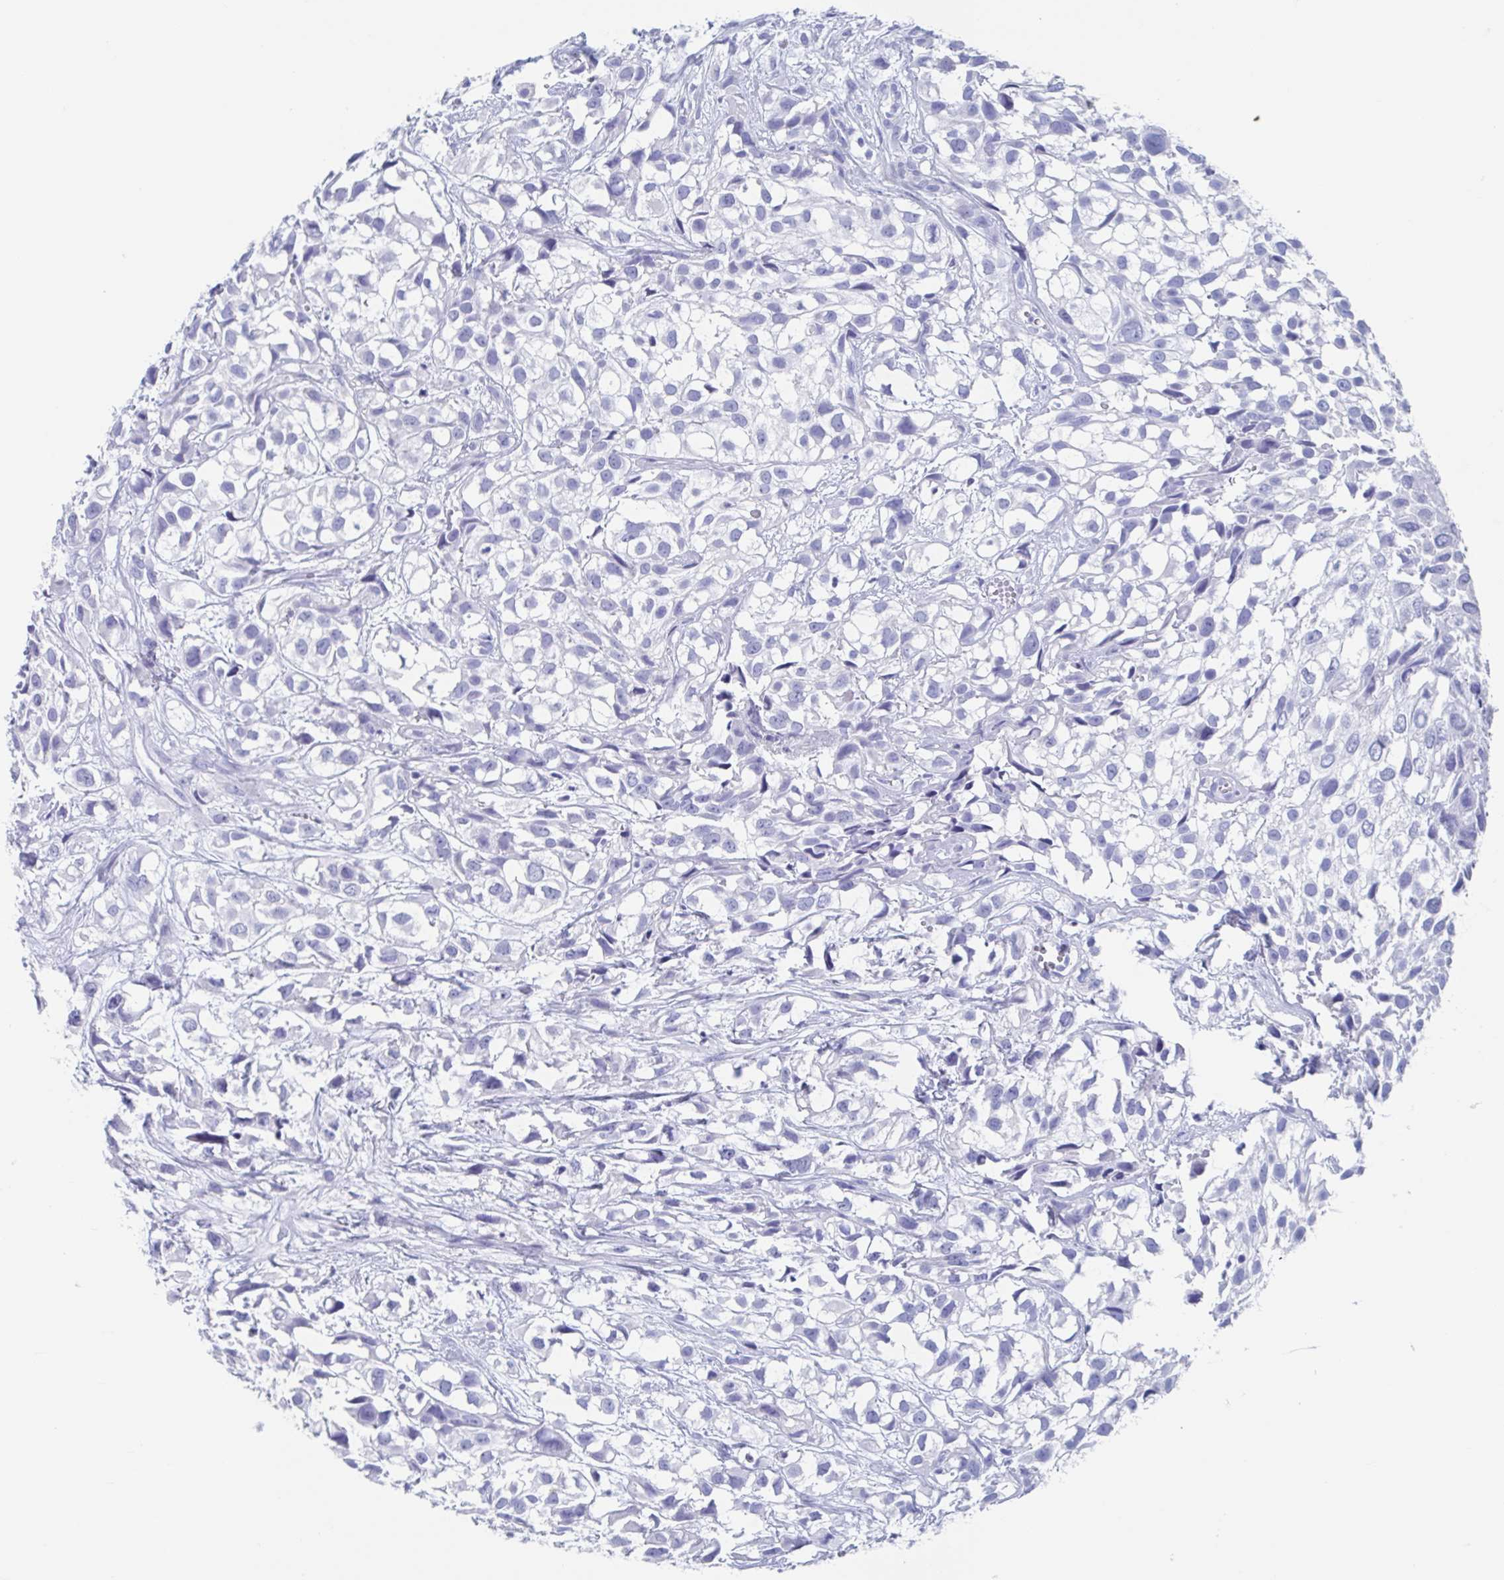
{"staining": {"intensity": "negative", "quantity": "none", "location": "none"}, "tissue": "urothelial cancer", "cell_type": "Tumor cells", "image_type": "cancer", "snomed": [{"axis": "morphology", "description": "Urothelial carcinoma, High grade"}, {"axis": "topography", "description": "Urinary bladder"}], "caption": "Immunohistochemistry image of human urothelial cancer stained for a protein (brown), which demonstrates no positivity in tumor cells. (IHC, brightfield microscopy, high magnification).", "gene": "SHCBP1L", "patient": {"sex": "male", "age": 56}}